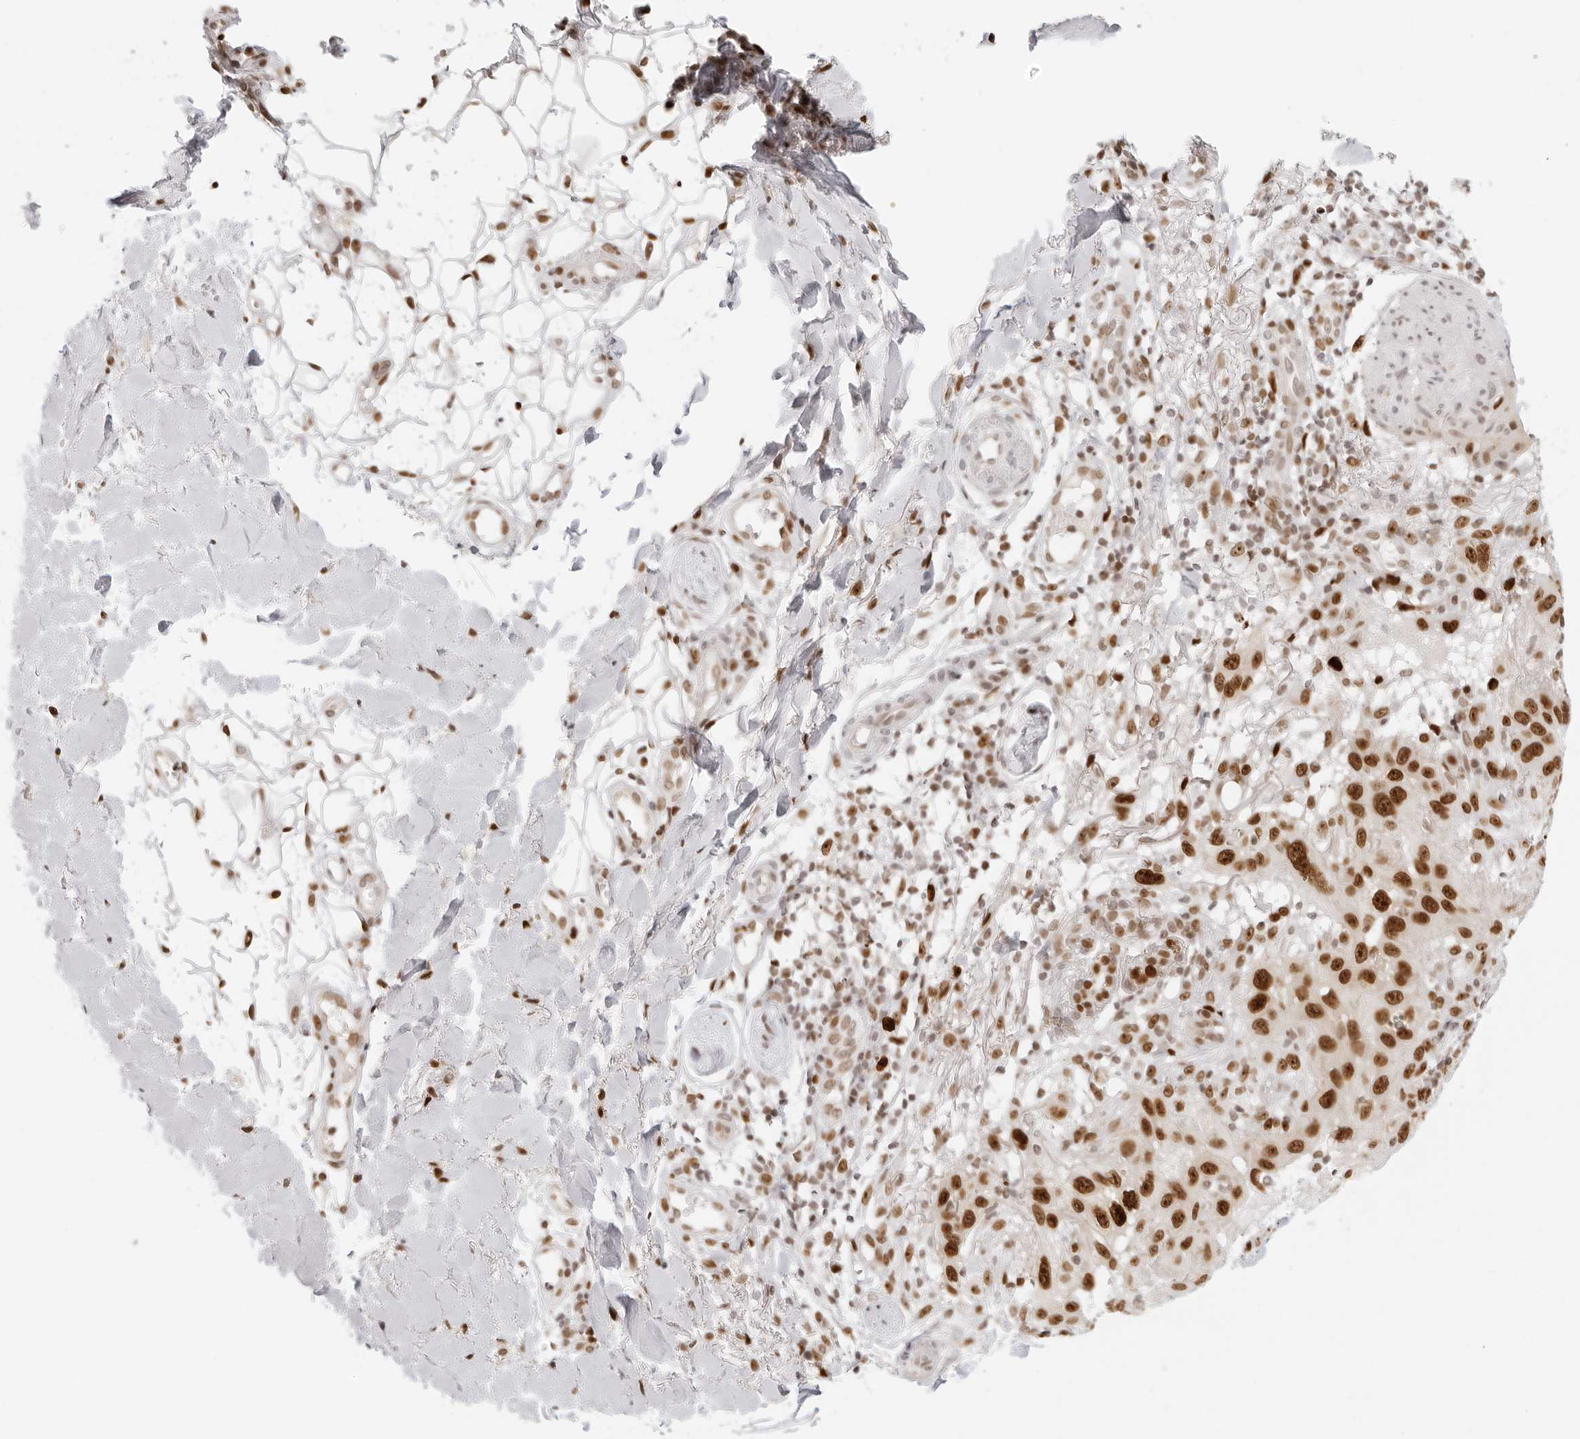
{"staining": {"intensity": "strong", "quantity": ">75%", "location": "nuclear"}, "tissue": "skin cancer", "cell_type": "Tumor cells", "image_type": "cancer", "snomed": [{"axis": "morphology", "description": "Normal tissue, NOS"}, {"axis": "morphology", "description": "Squamous cell carcinoma, NOS"}, {"axis": "topography", "description": "Skin"}], "caption": "This histopathology image displays immunohistochemistry staining of skin squamous cell carcinoma, with high strong nuclear staining in about >75% of tumor cells.", "gene": "RCC1", "patient": {"sex": "female", "age": 96}}